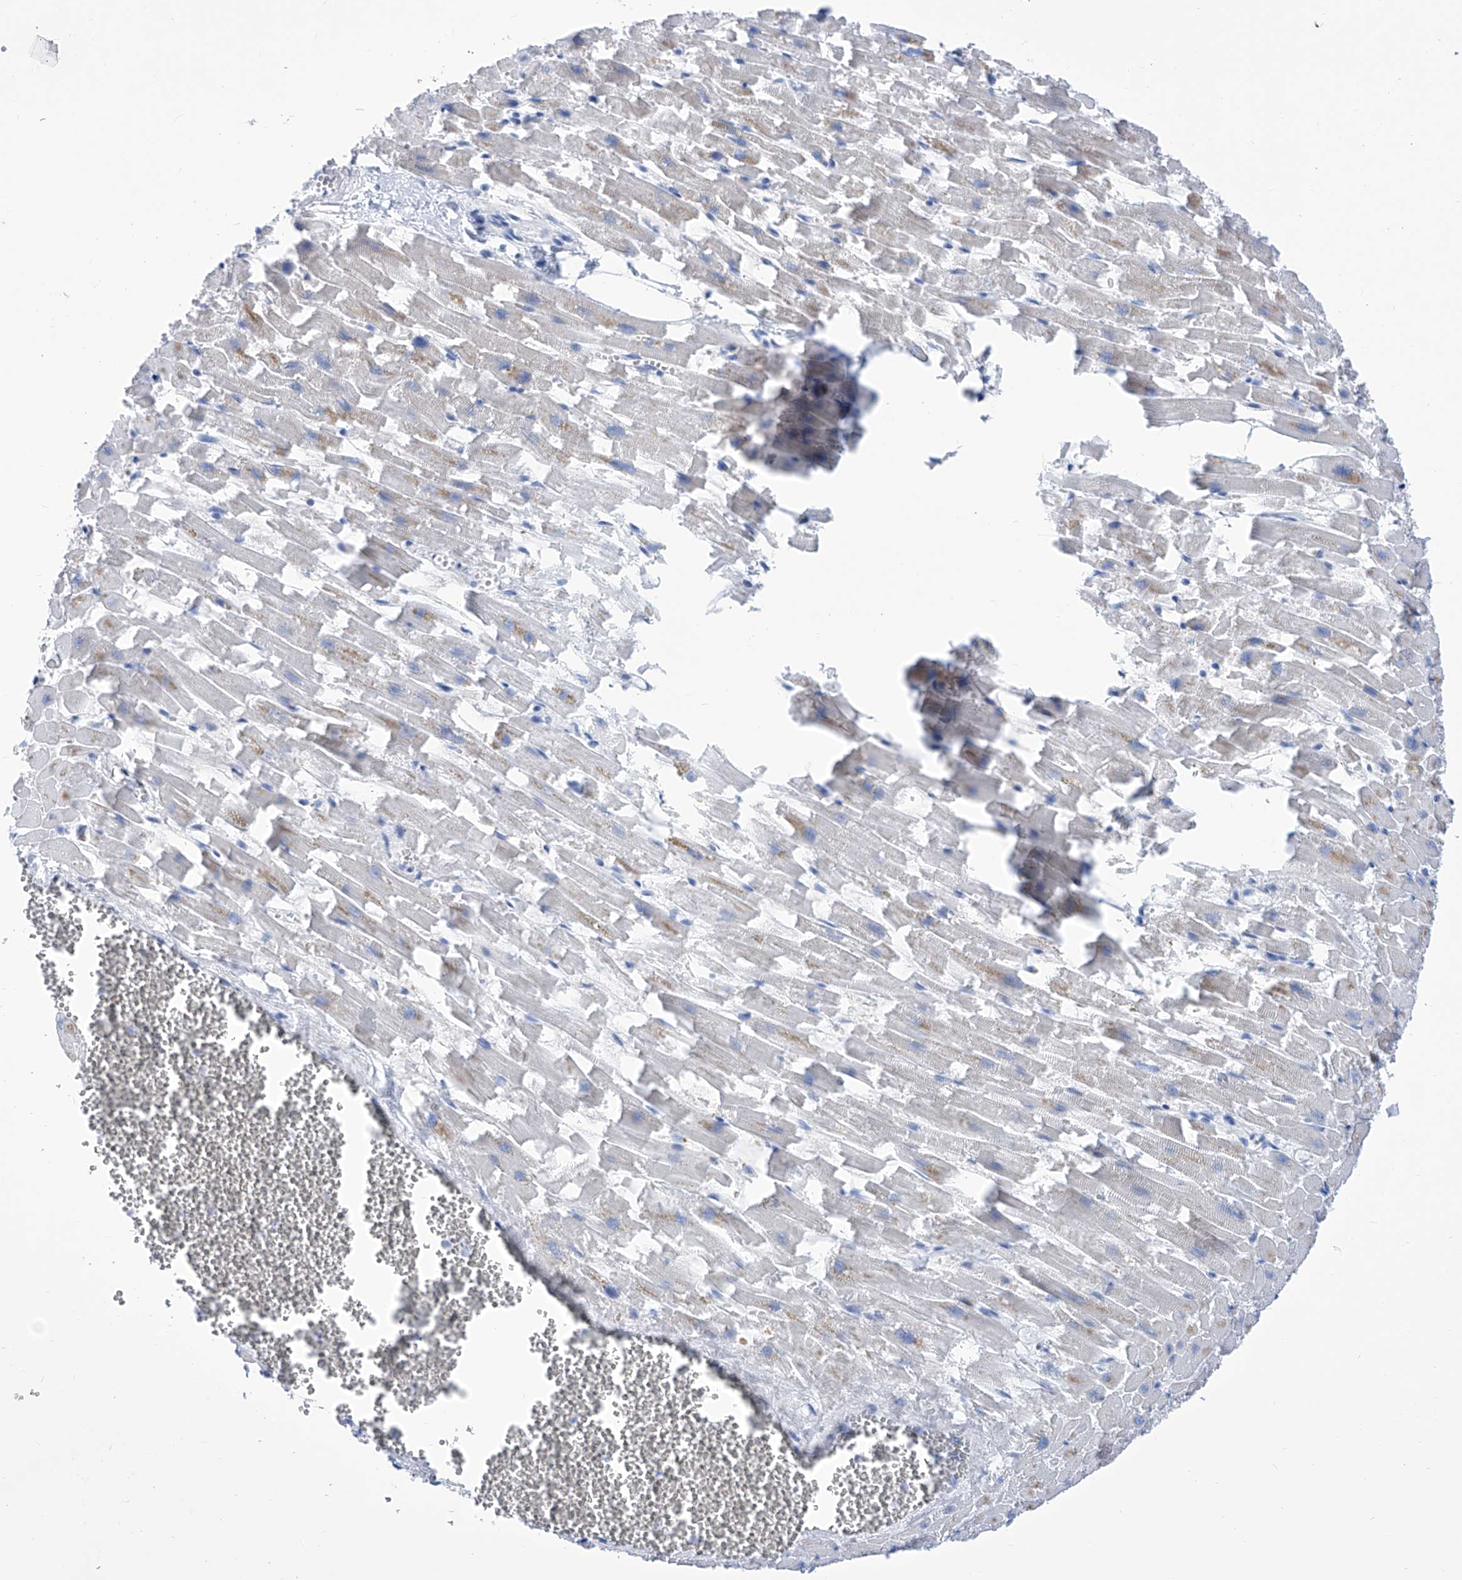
{"staining": {"intensity": "negative", "quantity": "none", "location": "none"}, "tissue": "heart muscle", "cell_type": "Cardiomyocytes", "image_type": "normal", "snomed": [{"axis": "morphology", "description": "Normal tissue, NOS"}, {"axis": "topography", "description": "Heart"}], "caption": "An IHC image of unremarkable heart muscle is shown. There is no staining in cardiomyocytes of heart muscle. (Stains: DAB immunohistochemistry (IHC) with hematoxylin counter stain, Microscopy: brightfield microscopy at high magnification).", "gene": "IMPA2", "patient": {"sex": "female", "age": 64}}